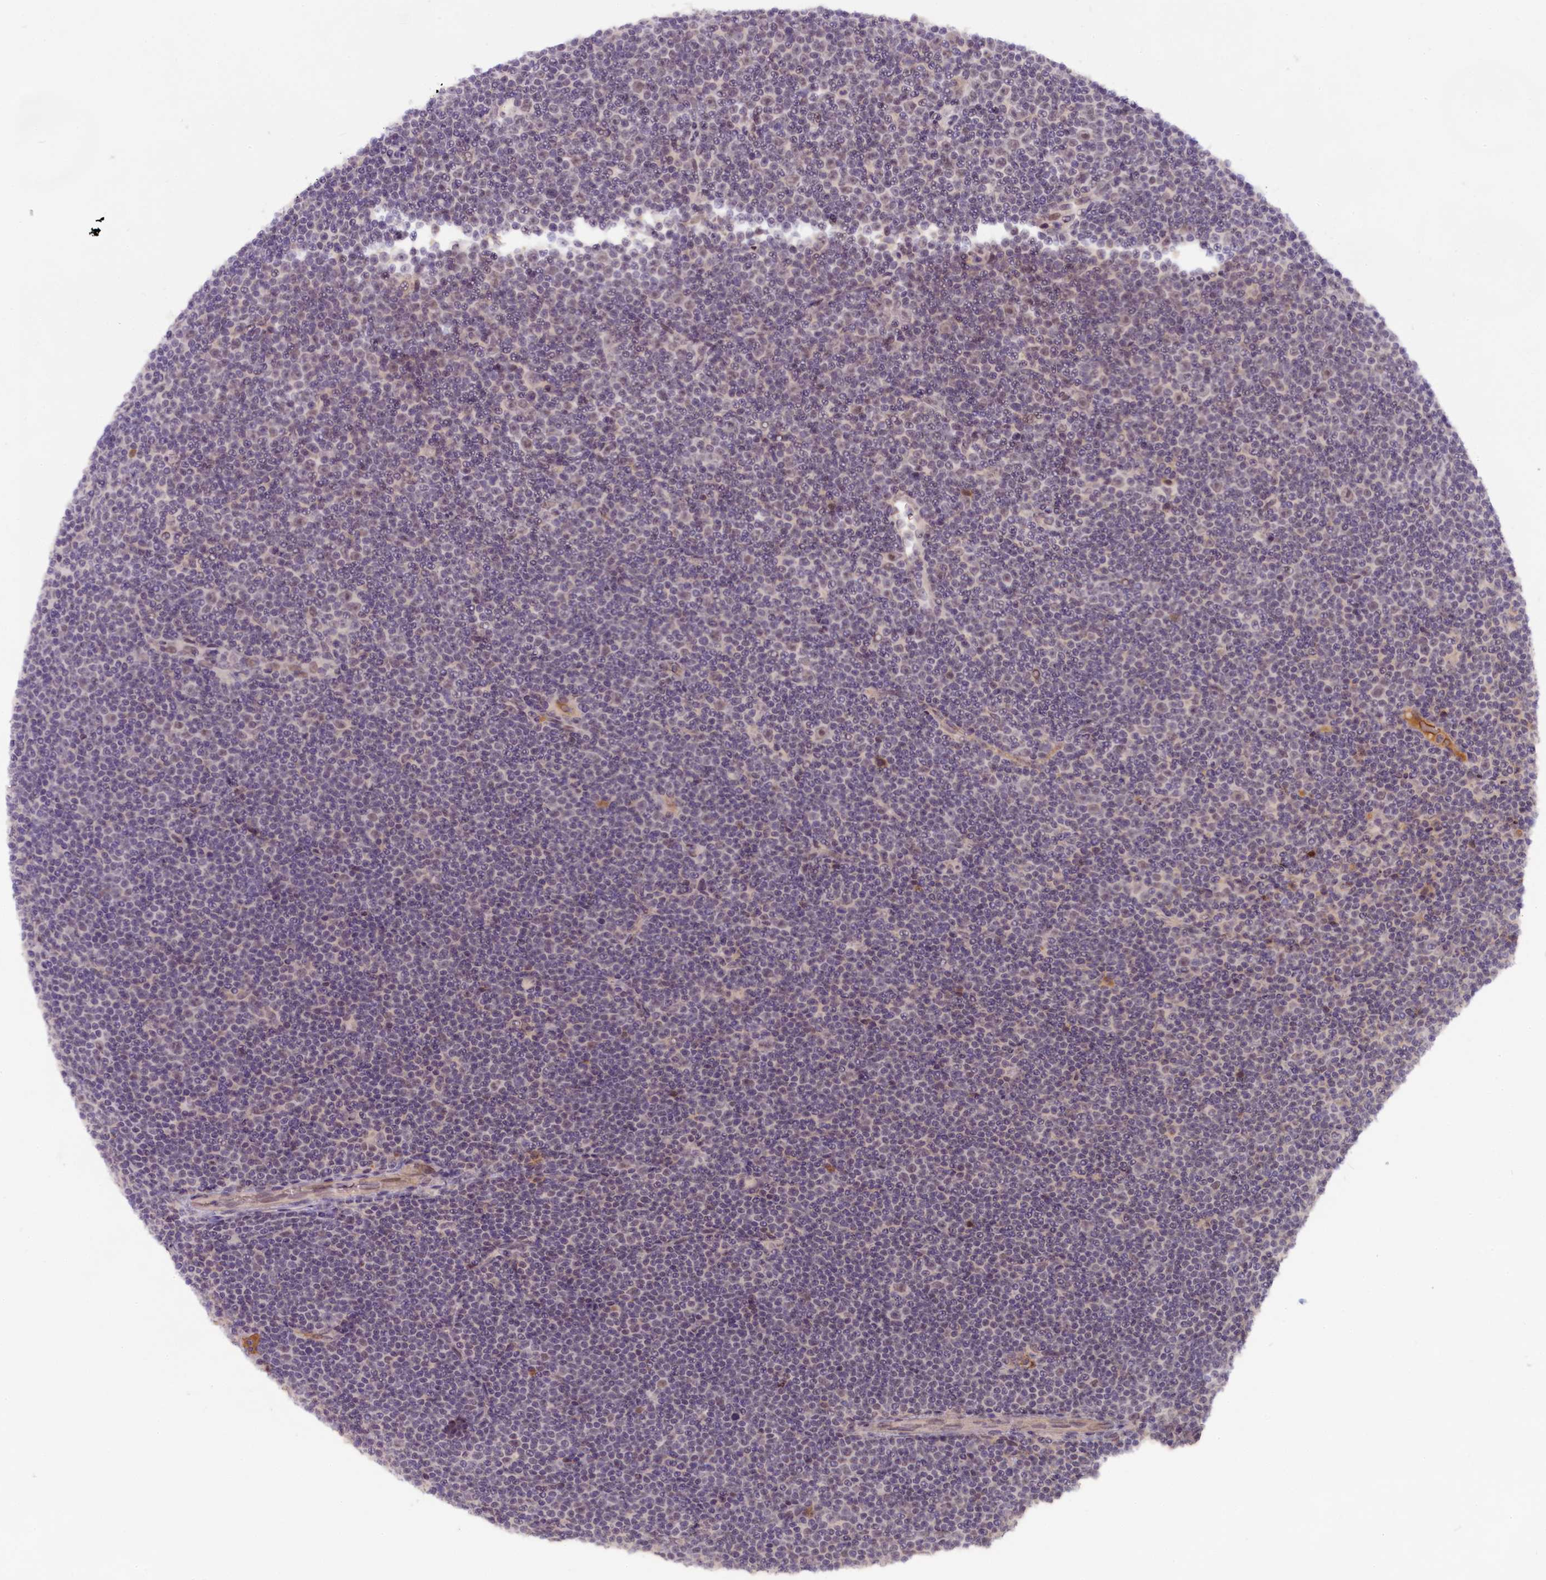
{"staining": {"intensity": "negative", "quantity": "none", "location": "none"}, "tissue": "lymphoma", "cell_type": "Tumor cells", "image_type": "cancer", "snomed": [{"axis": "morphology", "description": "Malignant lymphoma, non-Hodgkin's type, Low grade"}, {"axis": "topography", "description": "Lymph node"}], "caption": "This is a micrograph of IHC staining of lymphoma, which shows no positivity in tumor cells.", "gene": "CRAMP1", "patient": {"sex": "female", "age": 67}}